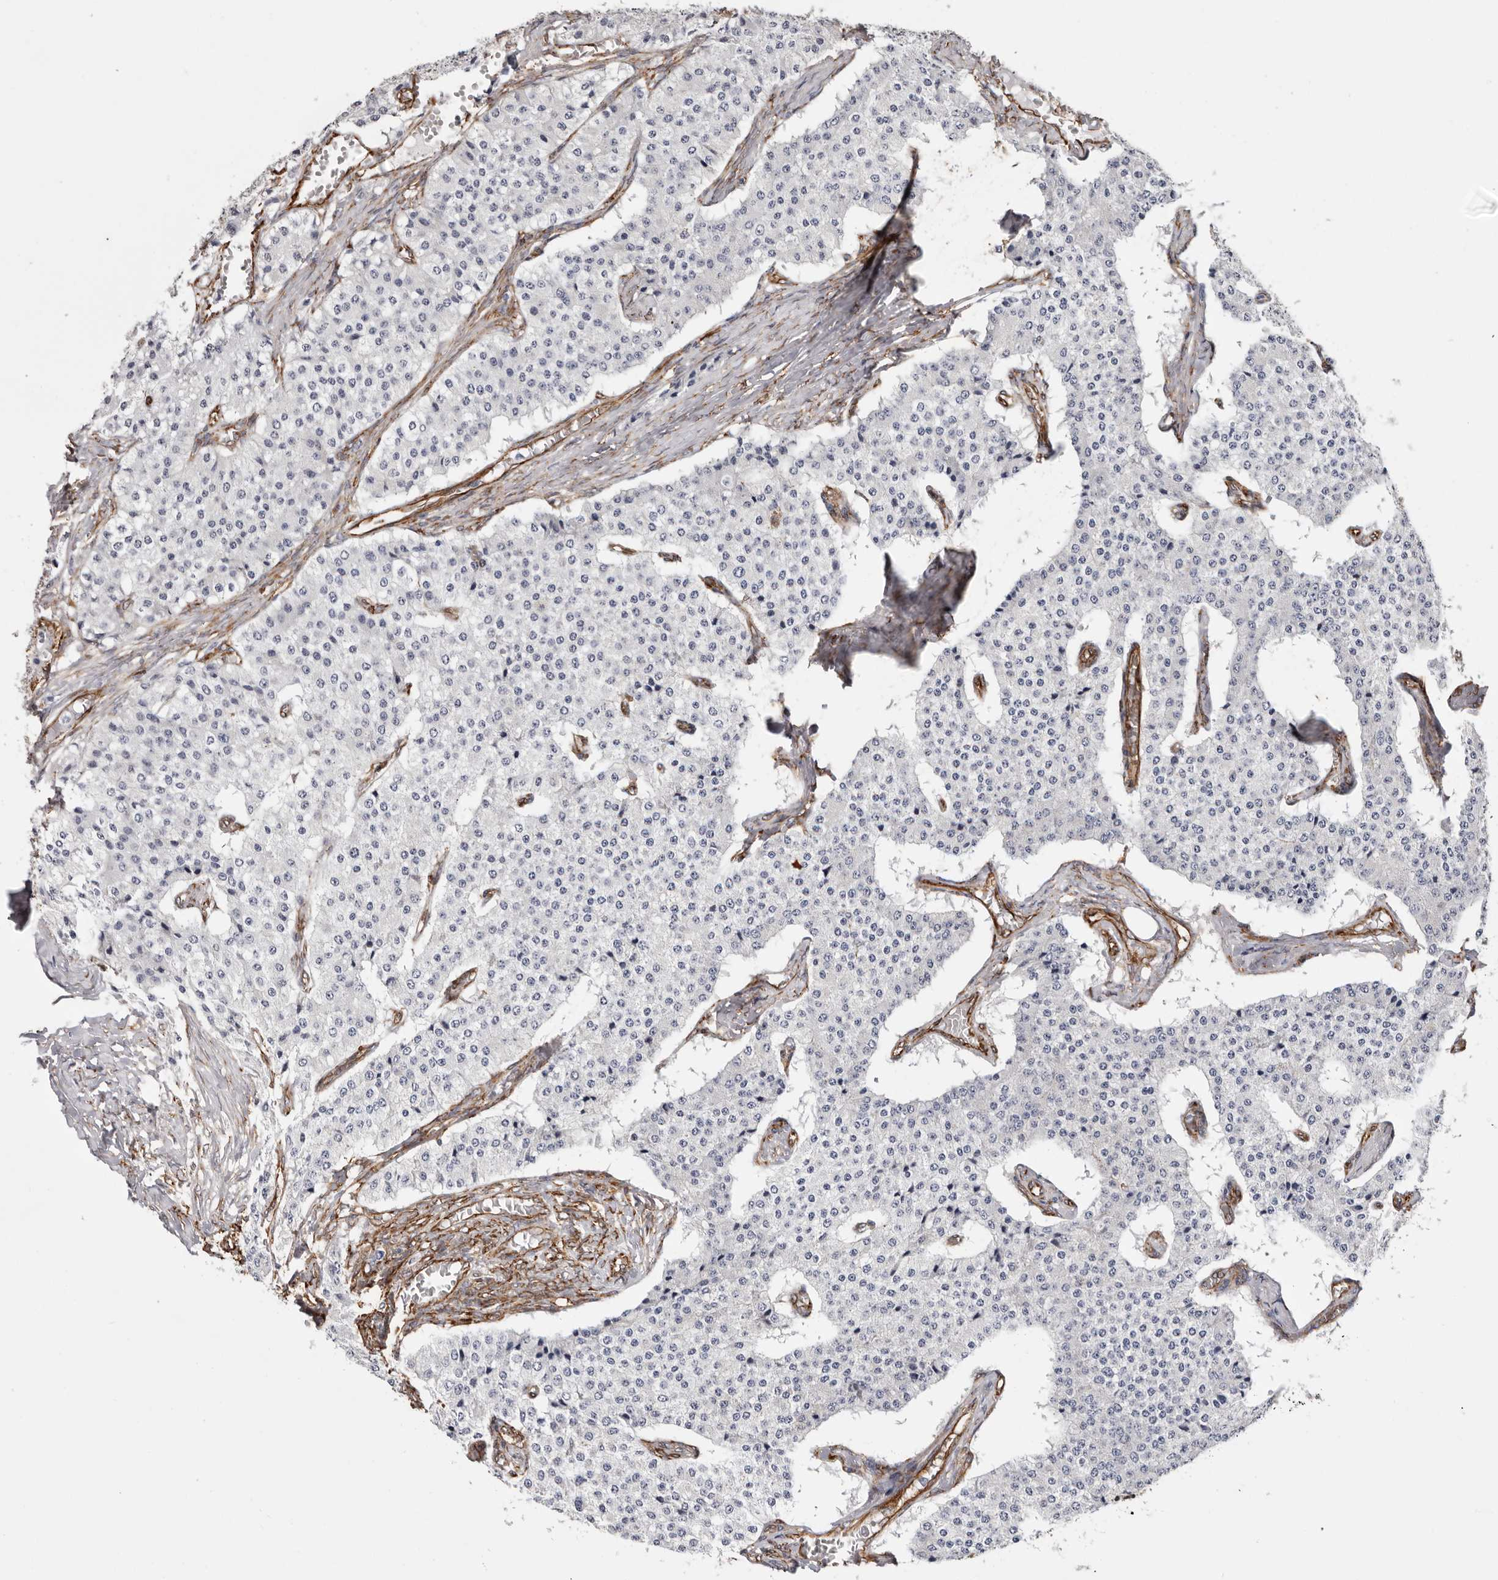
{"staining": {"intensity": "negative", "quantity": "none", "location": "none"}, "tissue": "carcinoid", "cell_type": "Tumor cells", "image_type": "cancer", "snomed": [{"axis": "morphology", "description": "Carcinoid, malignant, NOS"}, {"axis": "topography", "description": "Colon"}], "caption": "This image is of malignant carcinoid stained with immunohistochemistry to label a protein in brown with the nuclei are counter-stained blue. There is no positivity in tumor cells.", "gene": "SEMA3E", "patient": {"sex": "female", "age": 52}}